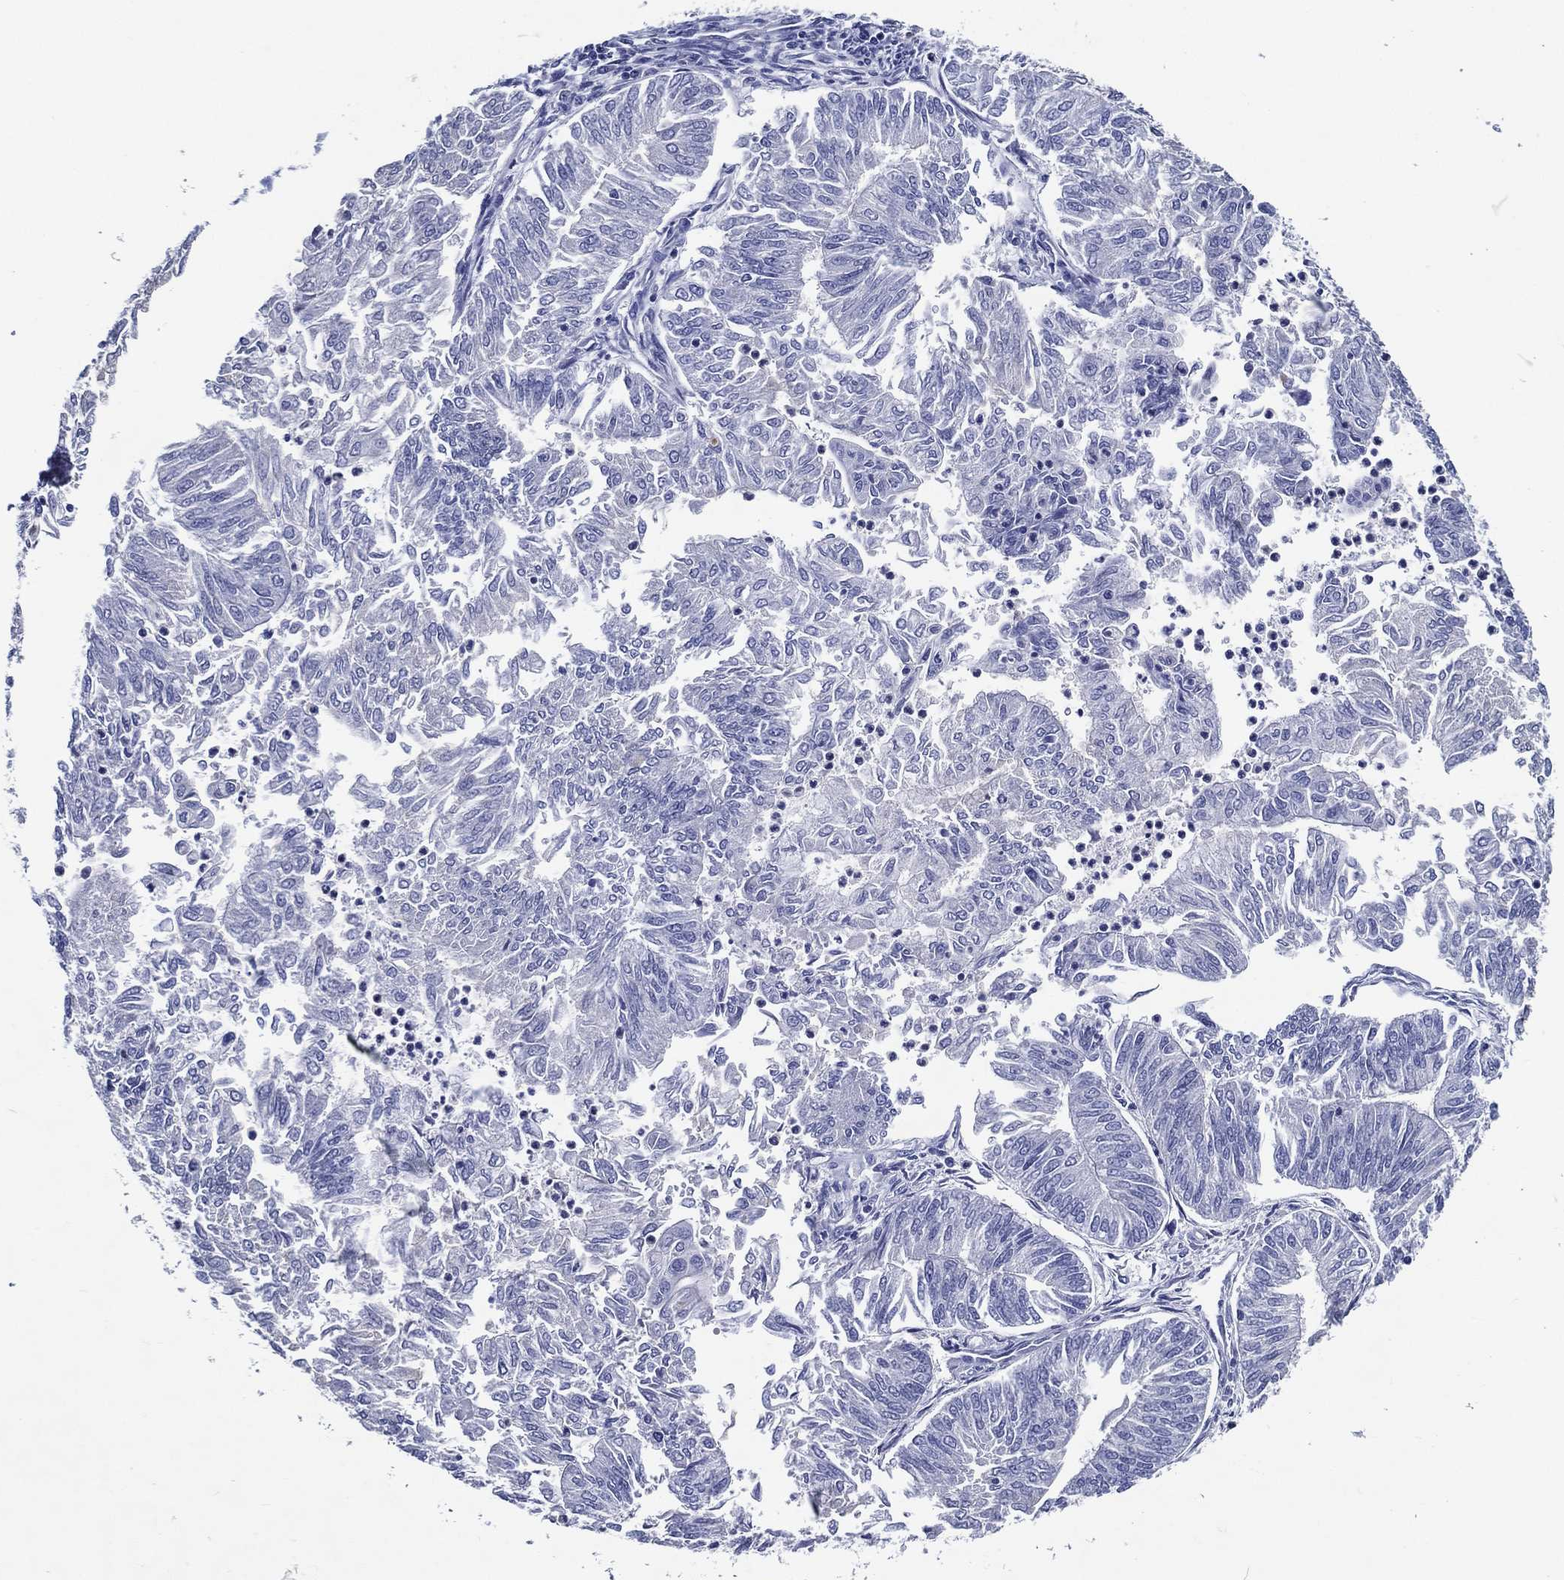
{"staining": {"intensity": "negative", "quantity": "none", "location": "none"}, "tissue": "endometrial cancer", "cell_type": "Tumor cells", "image_type": "cancer", "snomed": [{"axis": "morphology", "description": "Adenocarcinoma, NOS"}, {"axis": "topography", "description": "Endometrium"}], "caption": "High power microscopy histopathology image of an immunohistochemistry (IHC) image of adenocarcinoma (endometrial), revealing no significant expression in tumor cells. The staining is performed using DAB brown chromogen with nuclei counter-stained in using hematoxylin.", "gene": "ACE2", "patient": {"sex": "female", "age": 59}}